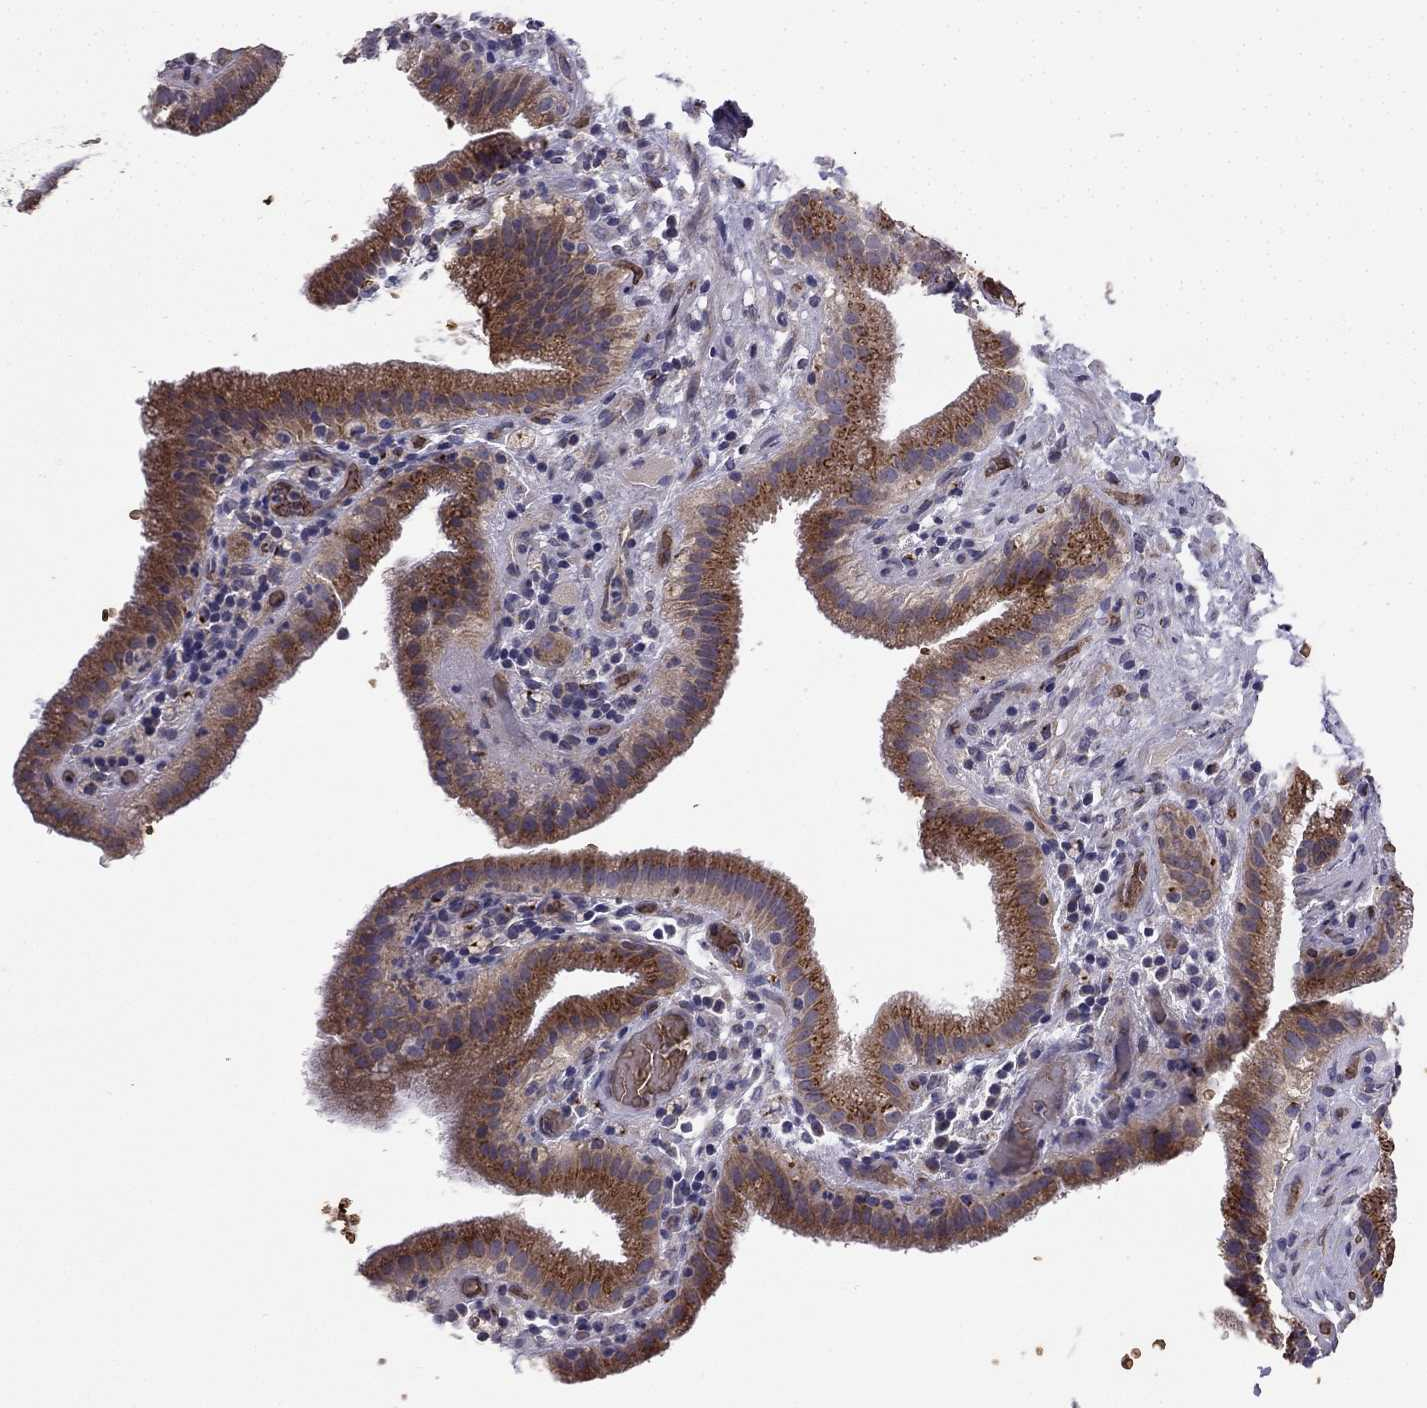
{"staining": {"intensity": "strong", "quantity": "25%-75%", "location": "cytoplasmic/membranous"}, "tissue": "gallbladder", "cell_type": "Glandular cells", "image_type": "normal", "snomed": [{"axis": "morphology", "description": "Normal tissue, NOS"}, {"axis": "topography", "description": "Gallbladder"}], "caption": "A brown stain shows strong cytoplasmic/membranous positivity of a protein in glandular cells of unremarkable human gallbladder. The staining was performed using DAB, with brown indicating positive protein expression. Nuclei are stained blue with hematoxylin.", "gene": "B4GALT7", "patient": {"sex": "male", "age": 62}}